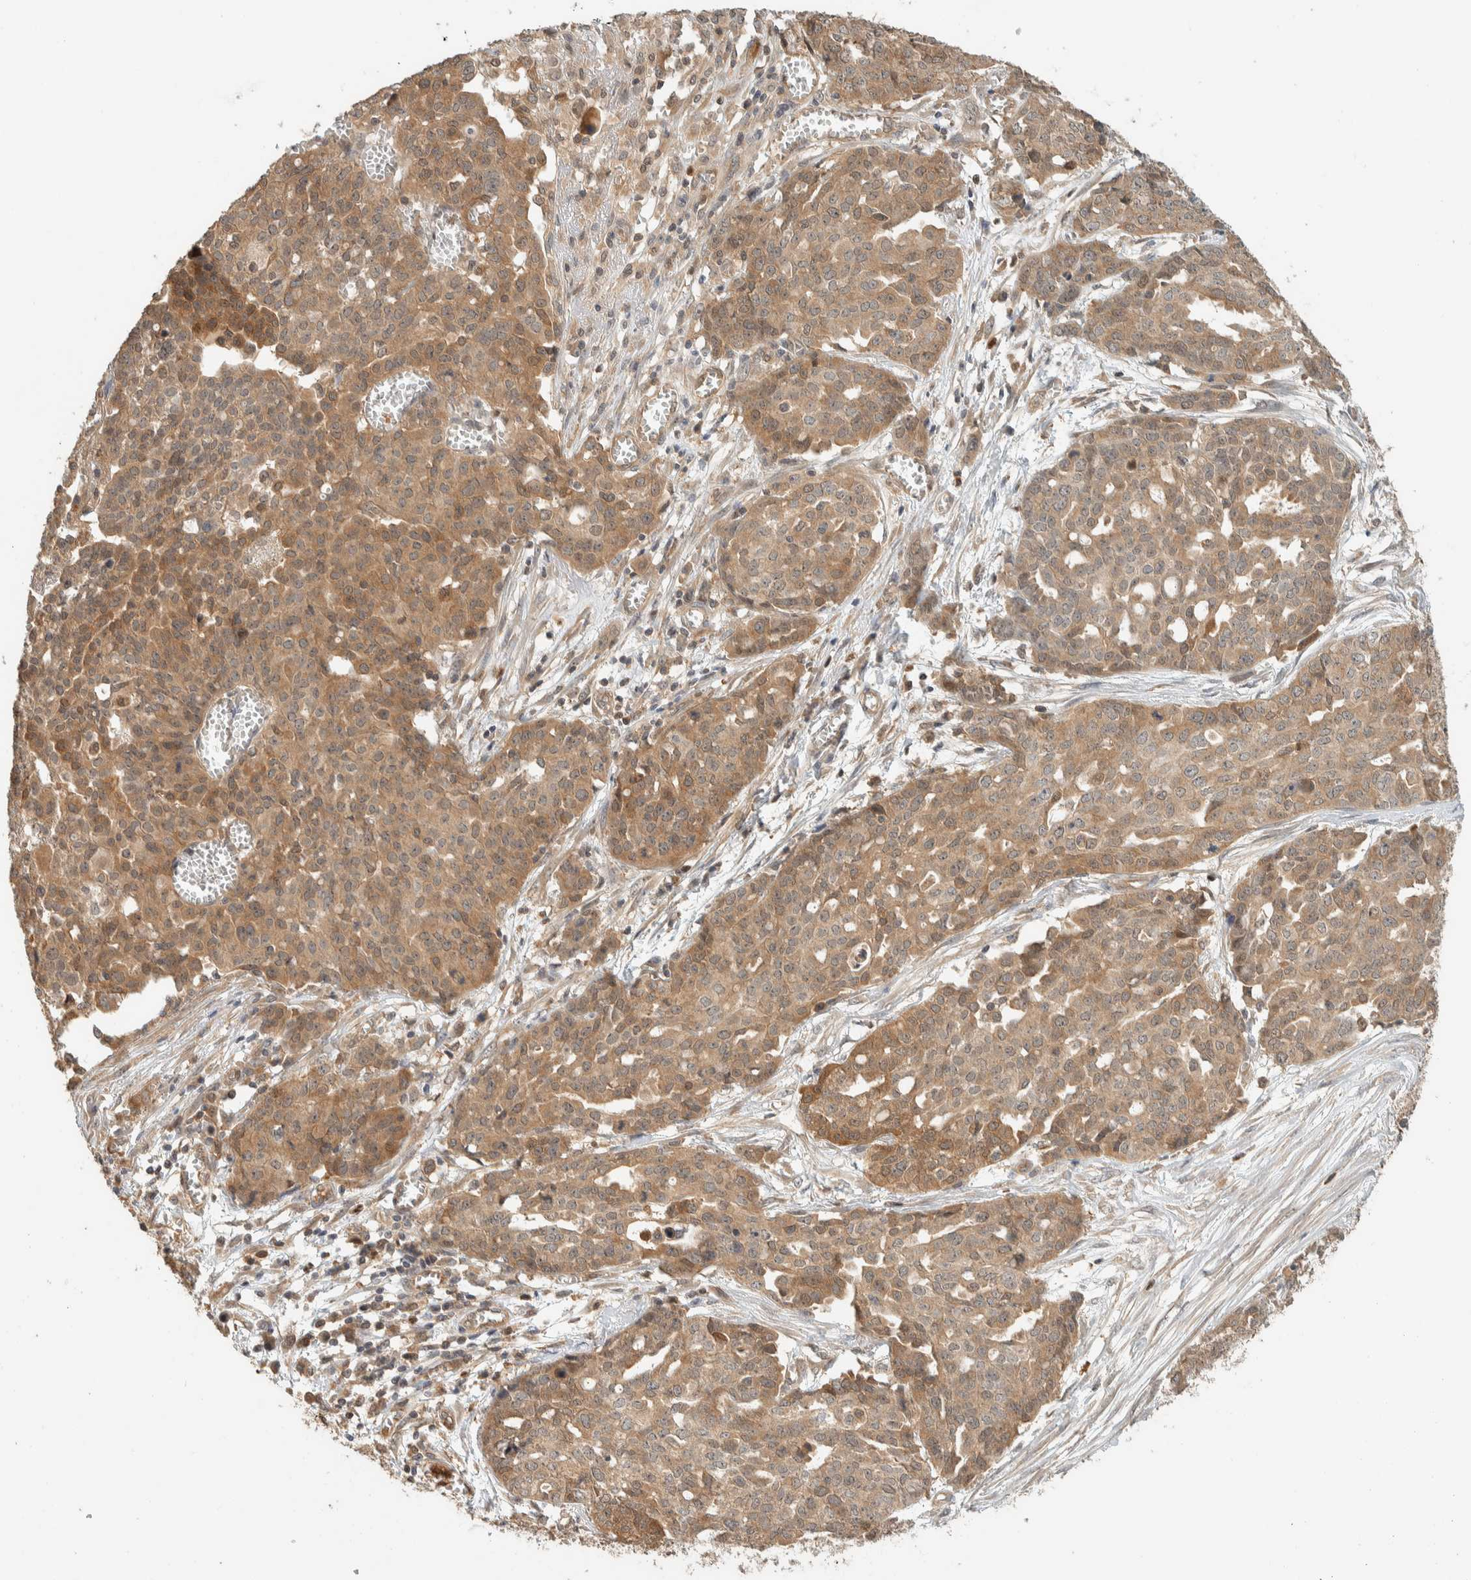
{"staining": {"intensity": "moderate", "quantity": ">75%", "location": "cytoplasmic/membranous"}, "tissue": "ovarian cancer", "cell_type": "Tumor cells", "image_type": "cancer", "snomed": [{"axis": "morphology", "description": "Cystadenocarcinoma, serous, NOS"}, {"axis": "topography", "description": "Soft tissue"}, {"axis": "topography", "description": "Ovary"}], "caption": "This is an image of immunohistochemistry staining of ovarian cancer, which shows moderate positivity in the cytoplasmic/membranous of tumor cells.", "gene": "ADSS2", "patient": {"sex": "female", "age": 57}}